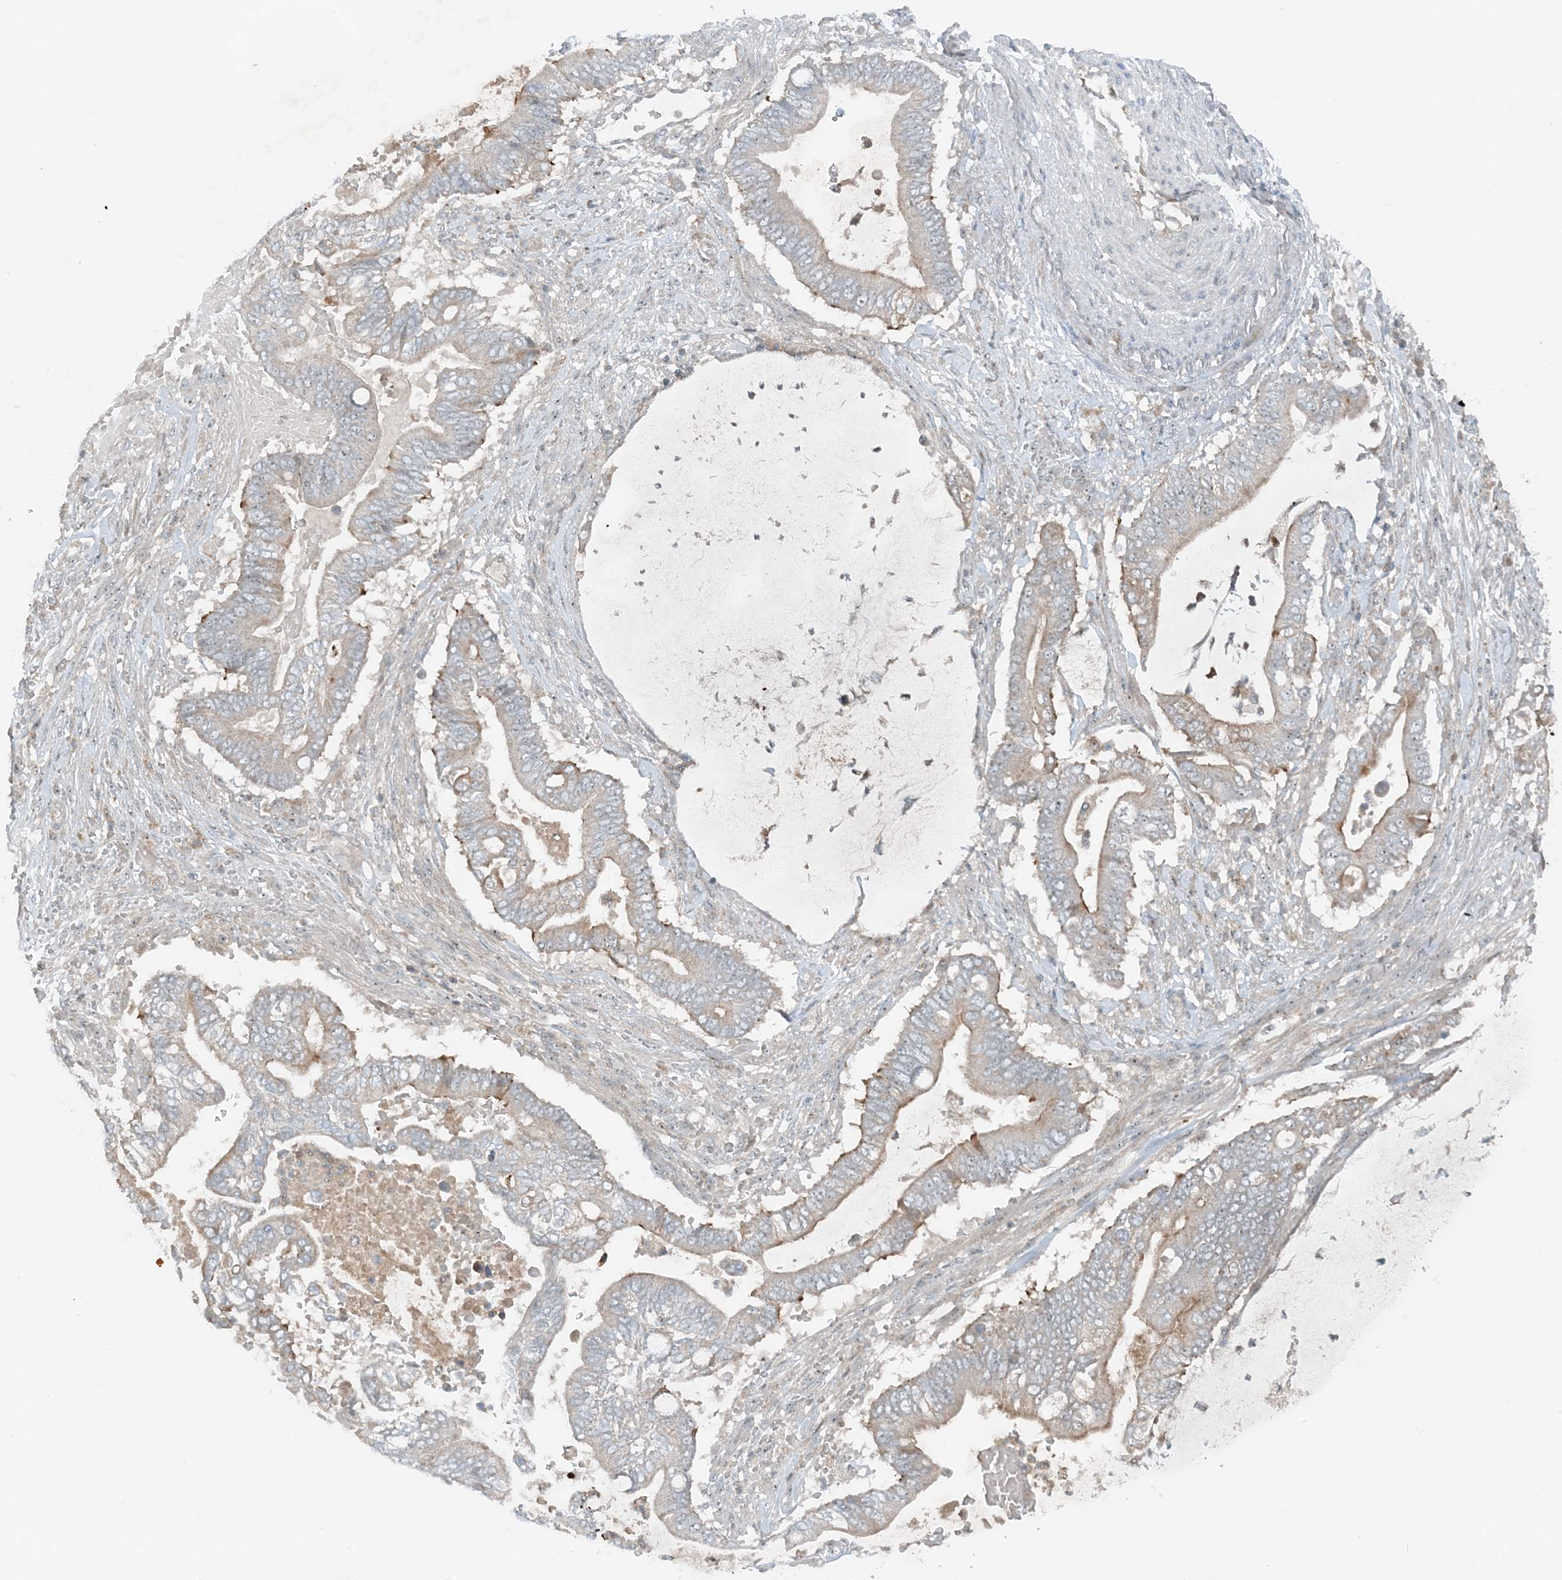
{"staining": {"intensity": "weak", "quantity": "25%-75%", "location": "cytoplasmic/membranous"}, "tissue": "pancreatic cancer", "cell_type": "Tumor cells", "image_type": "cancer", "snomed": [{"axis": "morphology", "description": "Adenocarcinoma, NOS"}, {"axis": "topography", "description": "Pancreas"}], "caption": "Adenocarcinoma (pancreatic) stained for a protein (brown) displays weak cytoplasmic/membranous positive positivity in approximately 25%-75% of tumor cells.", "gene": "MITD1", "patient": {"sex": "male", "age": 68}}